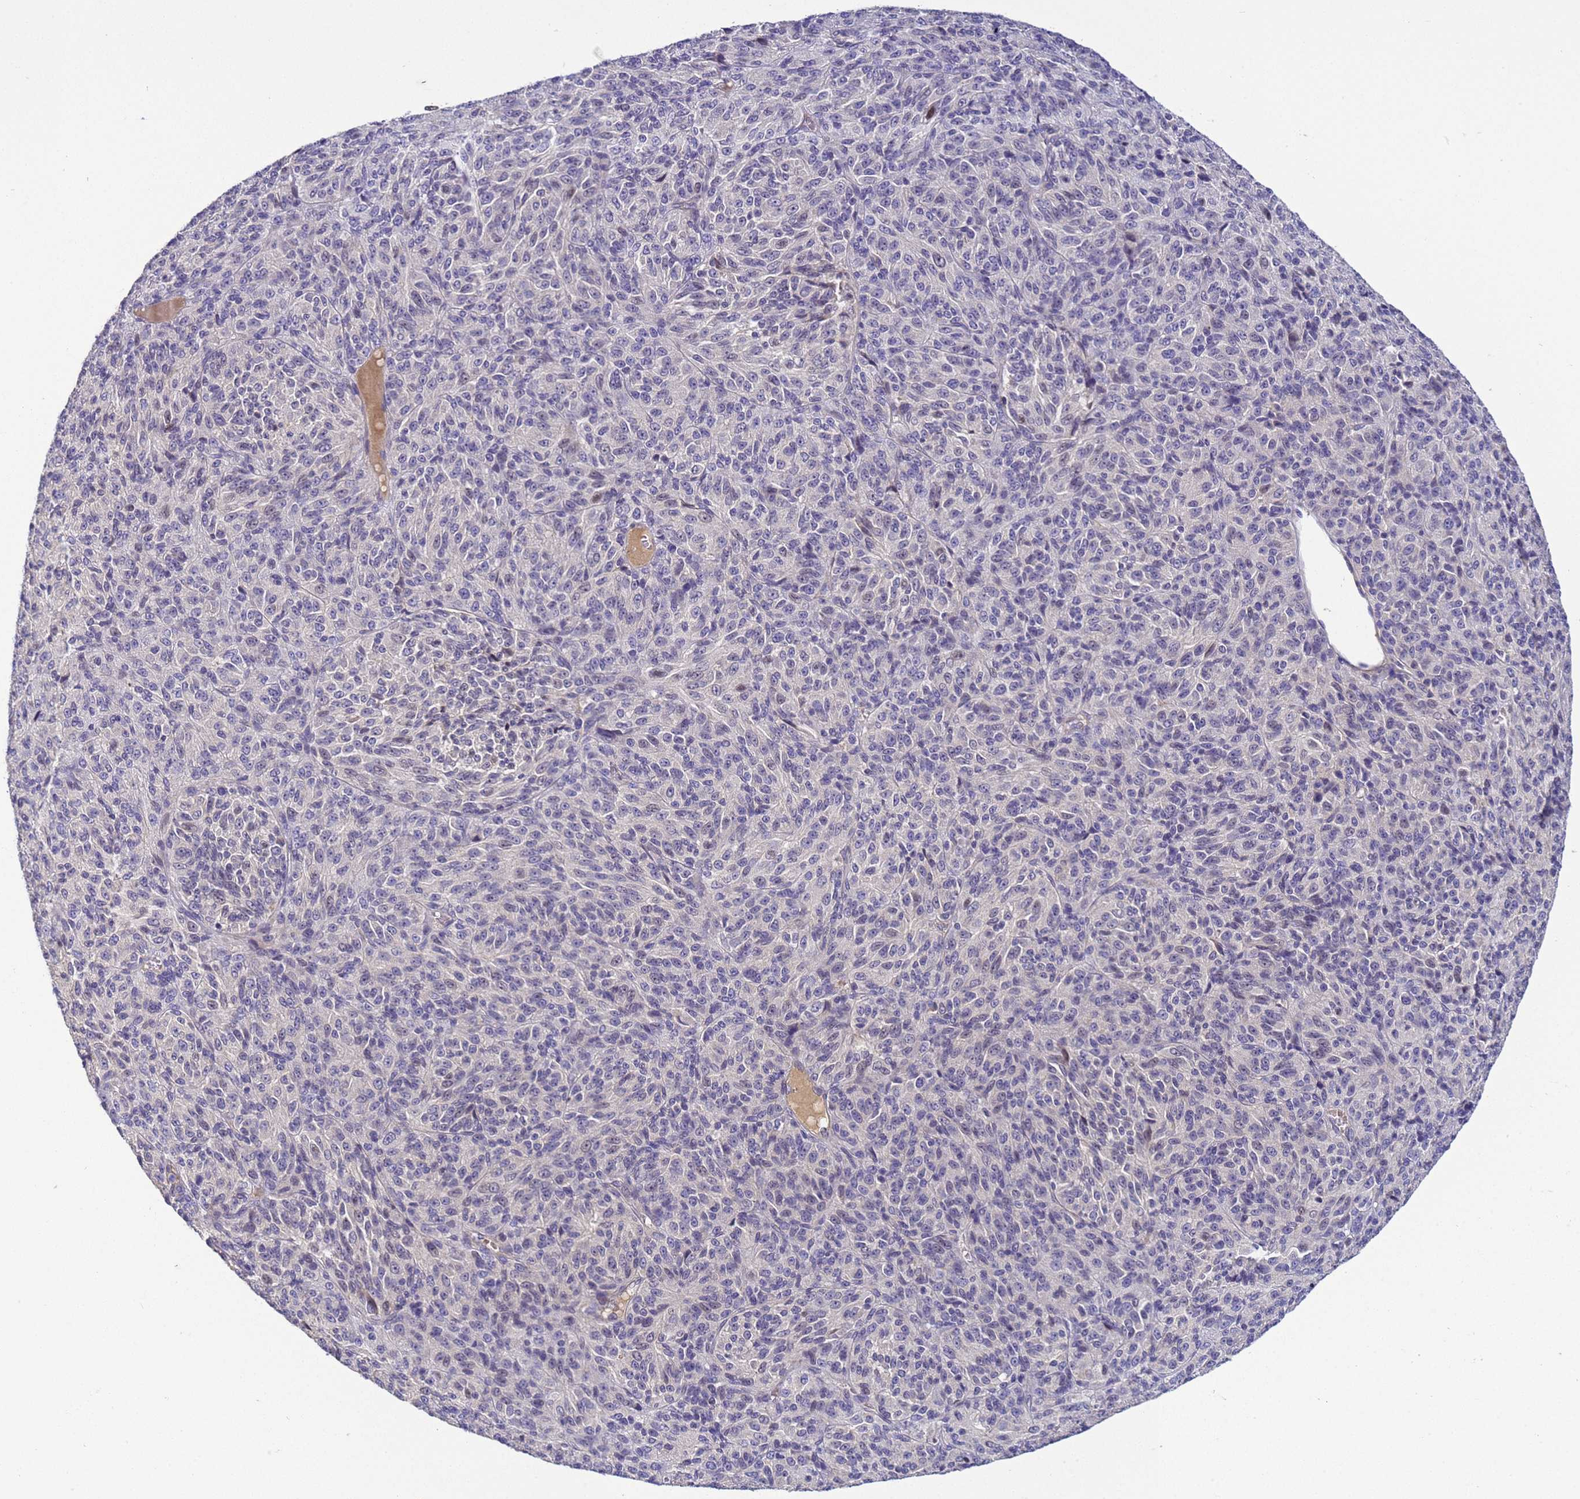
{"staining": {"intensity": "negative", "quantity": "none", "location": "none"}, "tissue": "melanoma", "cell_type": "Tumor cells", "image_type": "cancer", "snomed": [{"axis": "morphology", "description": "Malignant melanoma, Metastatic site"}, {"axis": "topography", "description": "Brain"}], "caption": "Tumor cells show no significant expression in melanoma. (DAB (3,3'-diaminobenzidine) immunohistochemistry (IHC), high magnification).", "gene": "TBCD", "patient": {"sex": "female", "age": 56}}